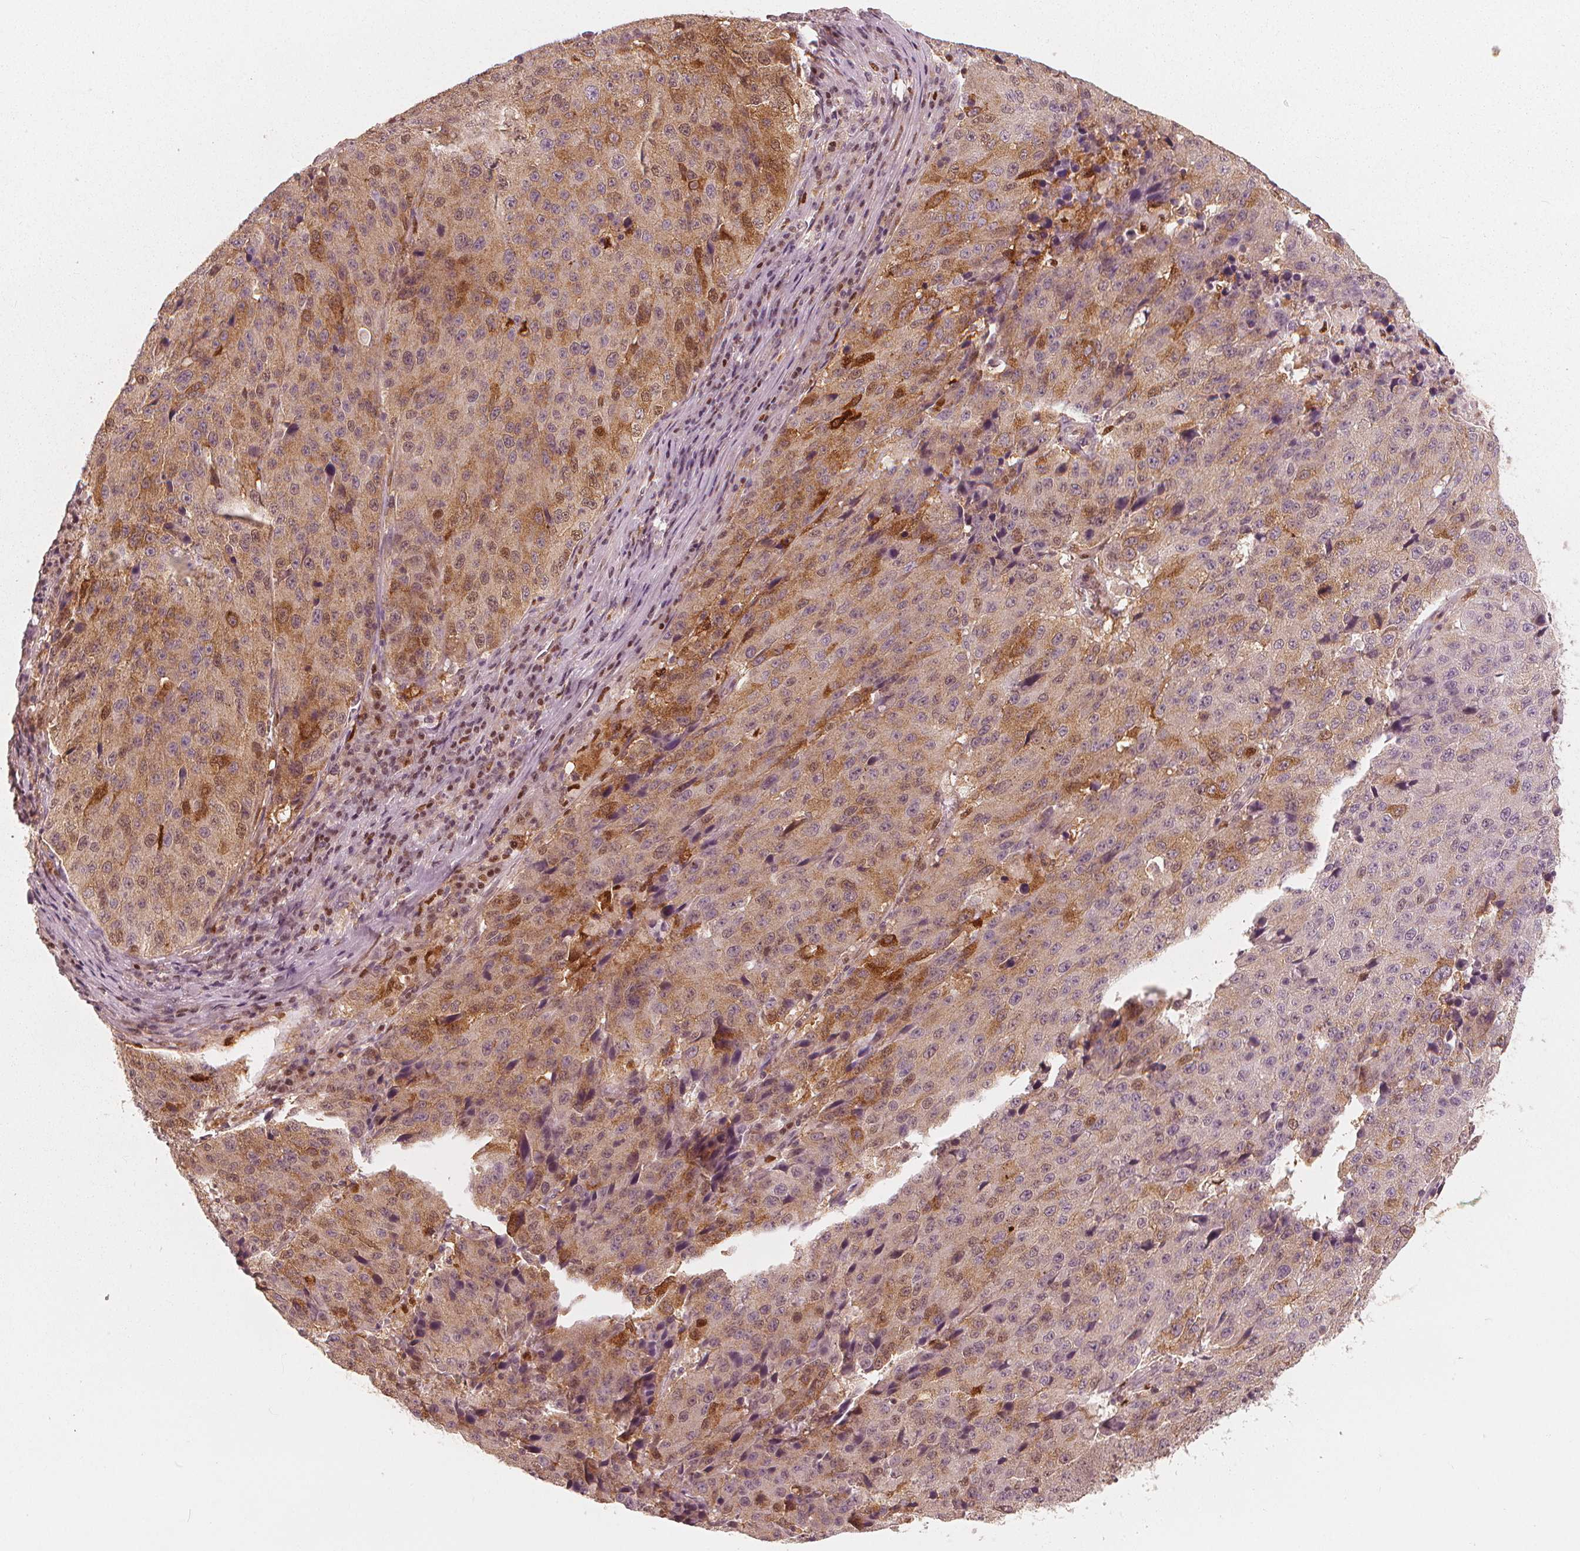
{"staining": {"intensity": "moderate", "quantity": ">75%", "location": "cytoplasmic/membranous,nuclear"}, "tissue": "stomach cancer", "cell_type": "Tumor cells", "image_type": "cancer", "snomed": [{"axis": "morphology", "description": "Adenocarcinoma, NOS"}, {"axis": "topography", "description": "Stomach"}], "caption": "A micrograph of adenocarcinoma (stomach) stained for a protein shows moderate cytoplasmic/membranous and nuclear brown staining in tumor cells.", "gene": "SQSTM1", "patient": {"sex": "male", "age": 71}}